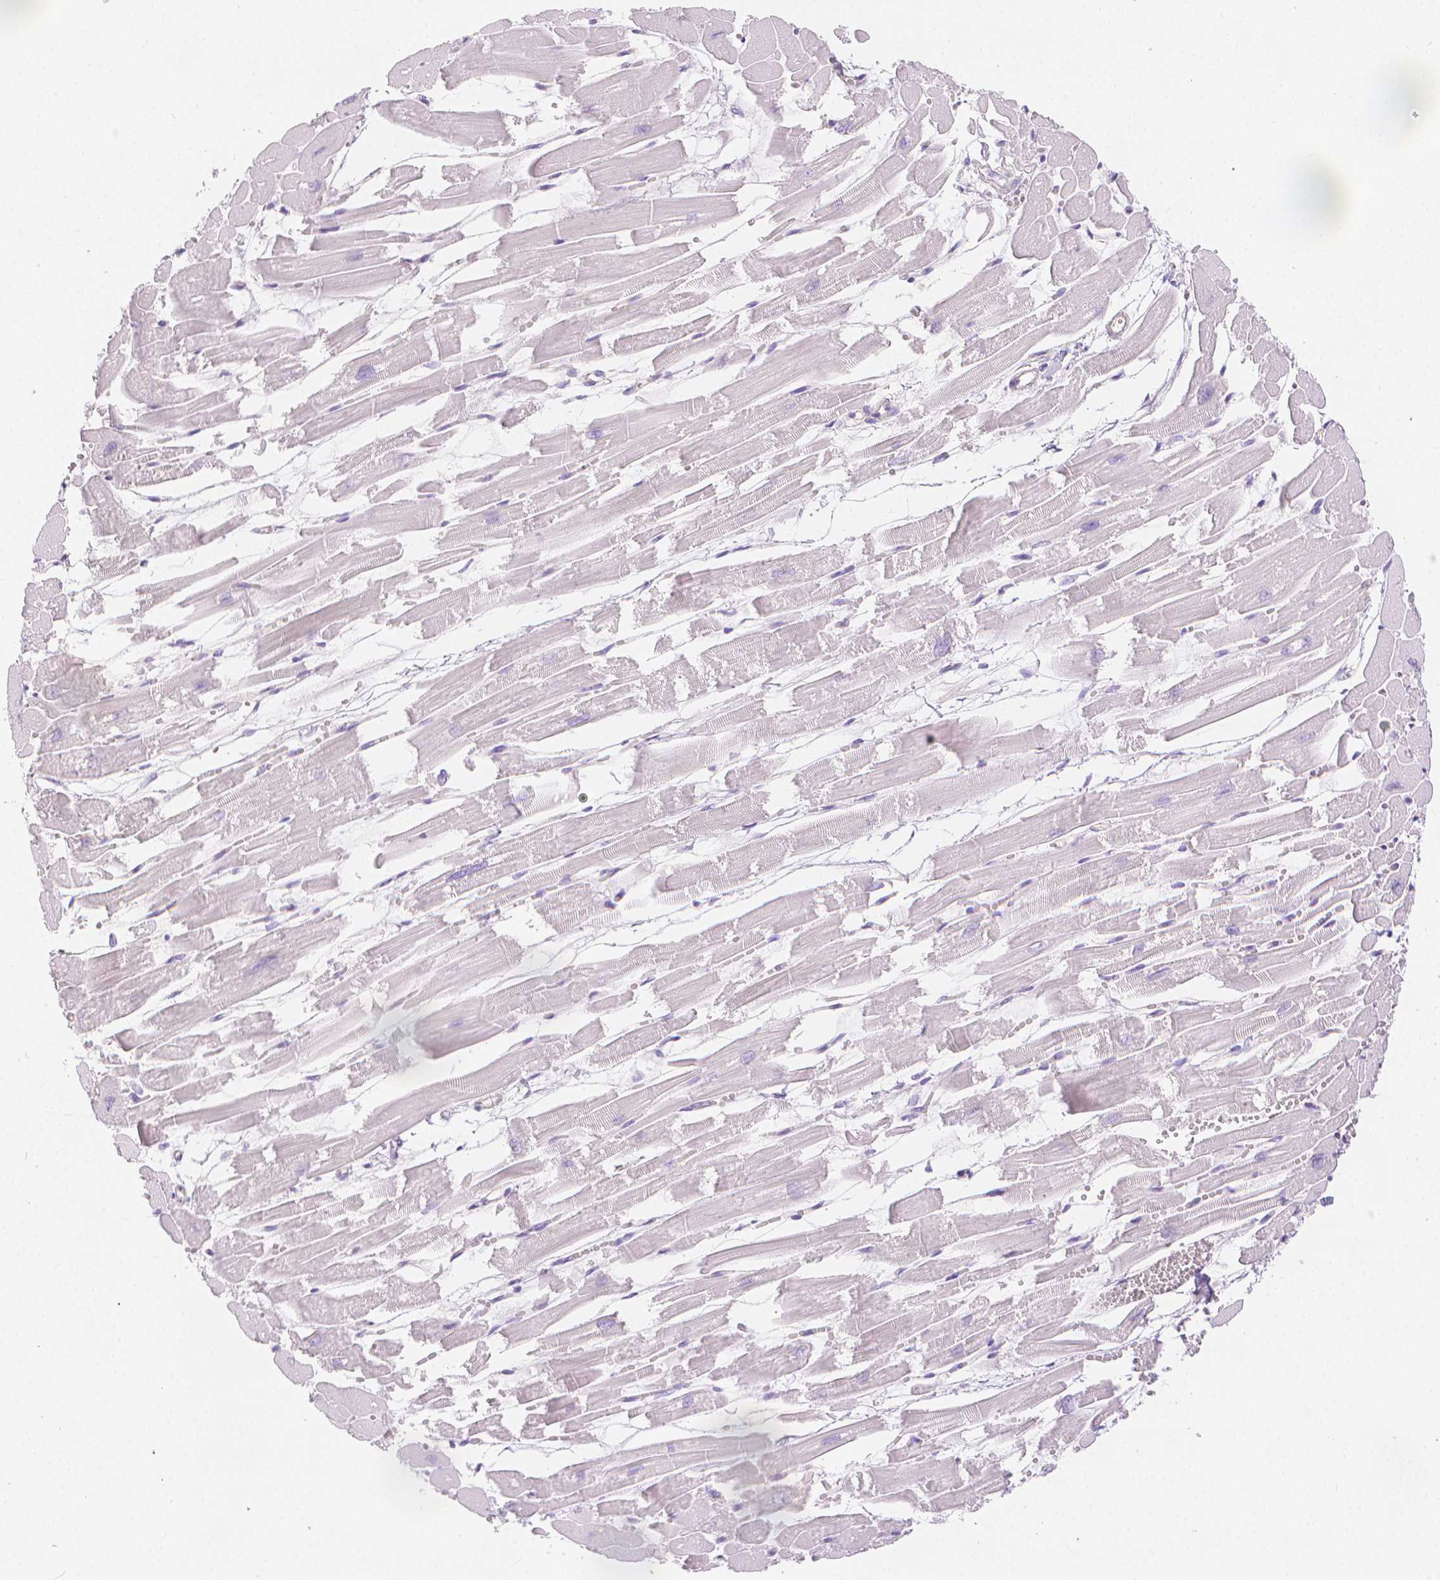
{"staining": {"intensity": "negative", "quantity": "none", "location": "none"}, "tissue": "heart muscle", "cell_type": "Cardiomyocytes", "image_type": "normal", "snomed": [{"axis": "morphology", "description": "Normal tissue, NOS"}, {"axis": "topography", "description": "Heart"}], "caption": "Heart muscle was stained to show a protein in brown. There is no significant positivity in cardiomyocytes. (DAB (3,3'-diaminobenzidine) IHC with hematoxylin counter stain).", "gene": "SLC27A5", "patient": {"sex": "female", "age": 52}}